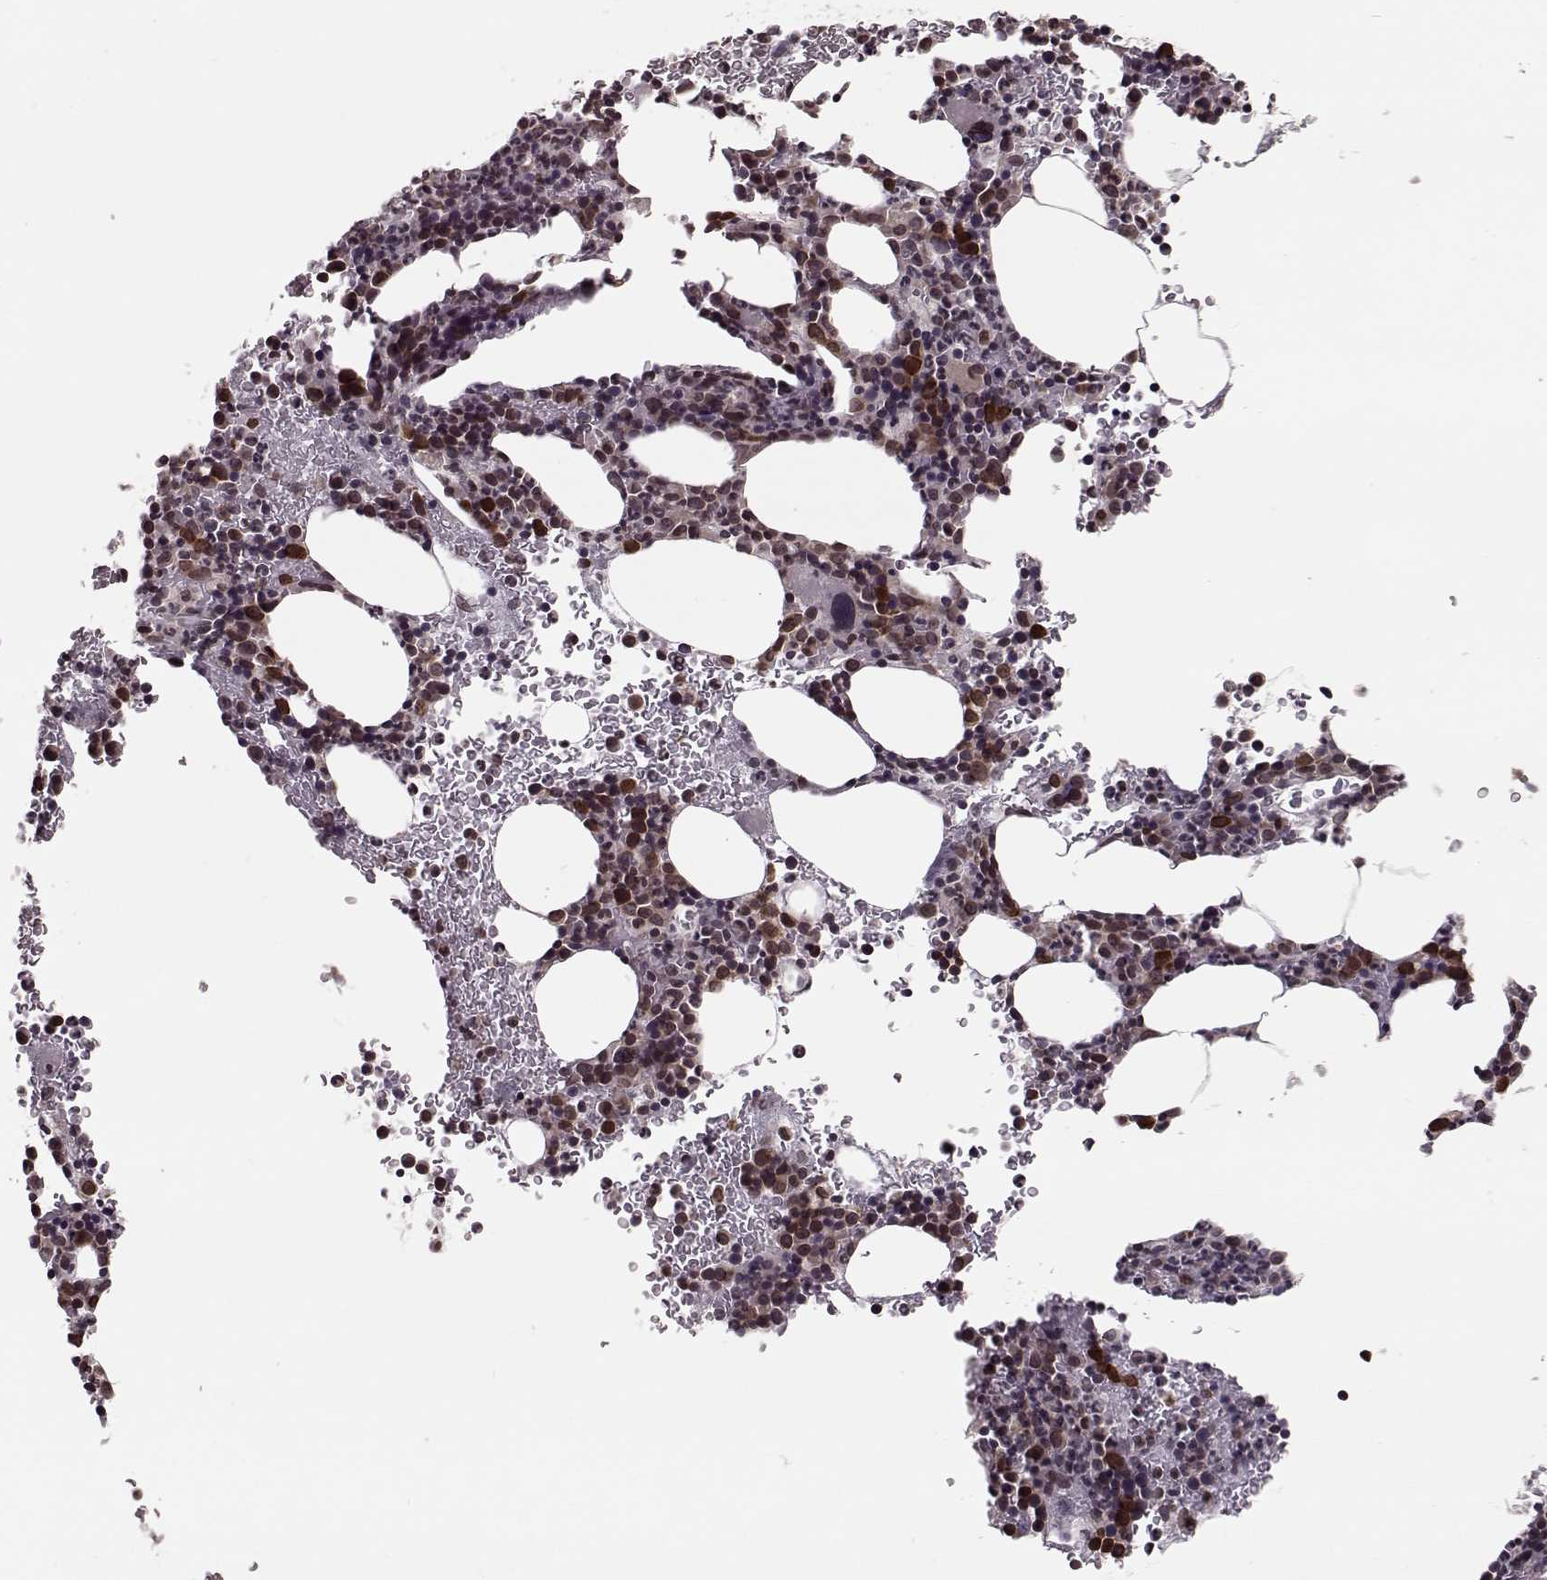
{"staining": {"intensity": "moderate", "quantity": "25%-75%", "location": "cytoplasmic/membranous,nuclear"}, "tissue": "bone marrow", "cell_type": "Hematopoietic cells", "image_type": "normal", "snomed": [{"axis": "morphology", "description": "Normal tissue, NOS"}, {"axis": "topography", "description": "Bone marrow"}], "caption": "Bone marrow was stained to show a protein in brown. There is medium levels of moderate cytoplasmic/membranous,nuclear expression in approximately 25%-75% of hematopoietic cells.", "gene": "NUP37", "patient": {"sex": "male", "age": 72}}